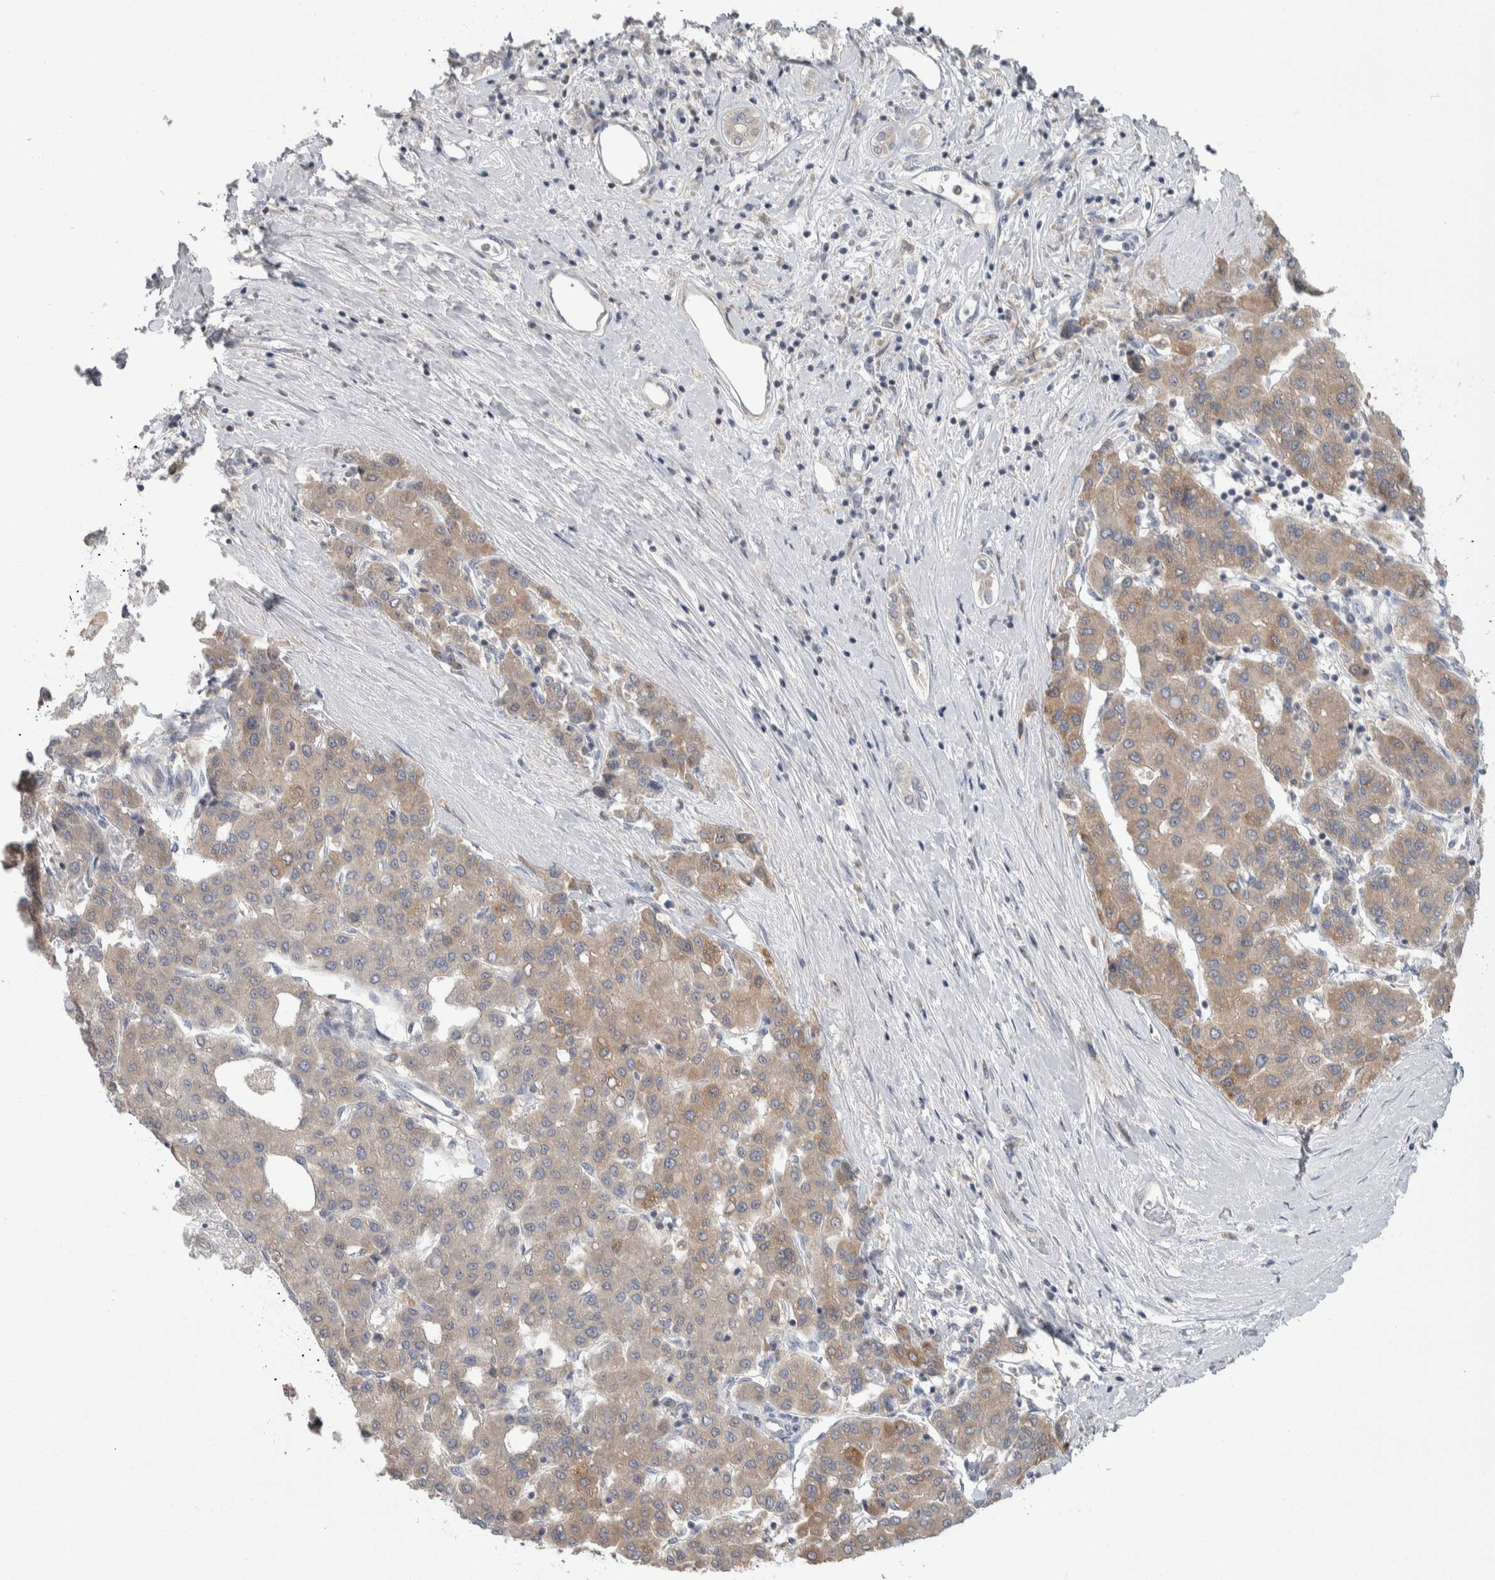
{"staining": {"intensity": "weak", "quantity": ">75%", "location": "cytoplasmic/membranous"}, "tissue": "liver cancer", "cell_type": "Tumor cells", "image_type": "cancer", "snomed": [{"axis": "morphology", "description": "Carcinoma, Hepatocellular, NOS"}, {"axis": "topography", "description": "Liver"}], "caption": "Protein staining of liver hepatocellular carcinoma tissue exhibits weak cytoplasmic/membranous expression in about >75% of tumor cells.", "gene": "HTATIP2", "patient": {"sex": "male", "age": 65}}